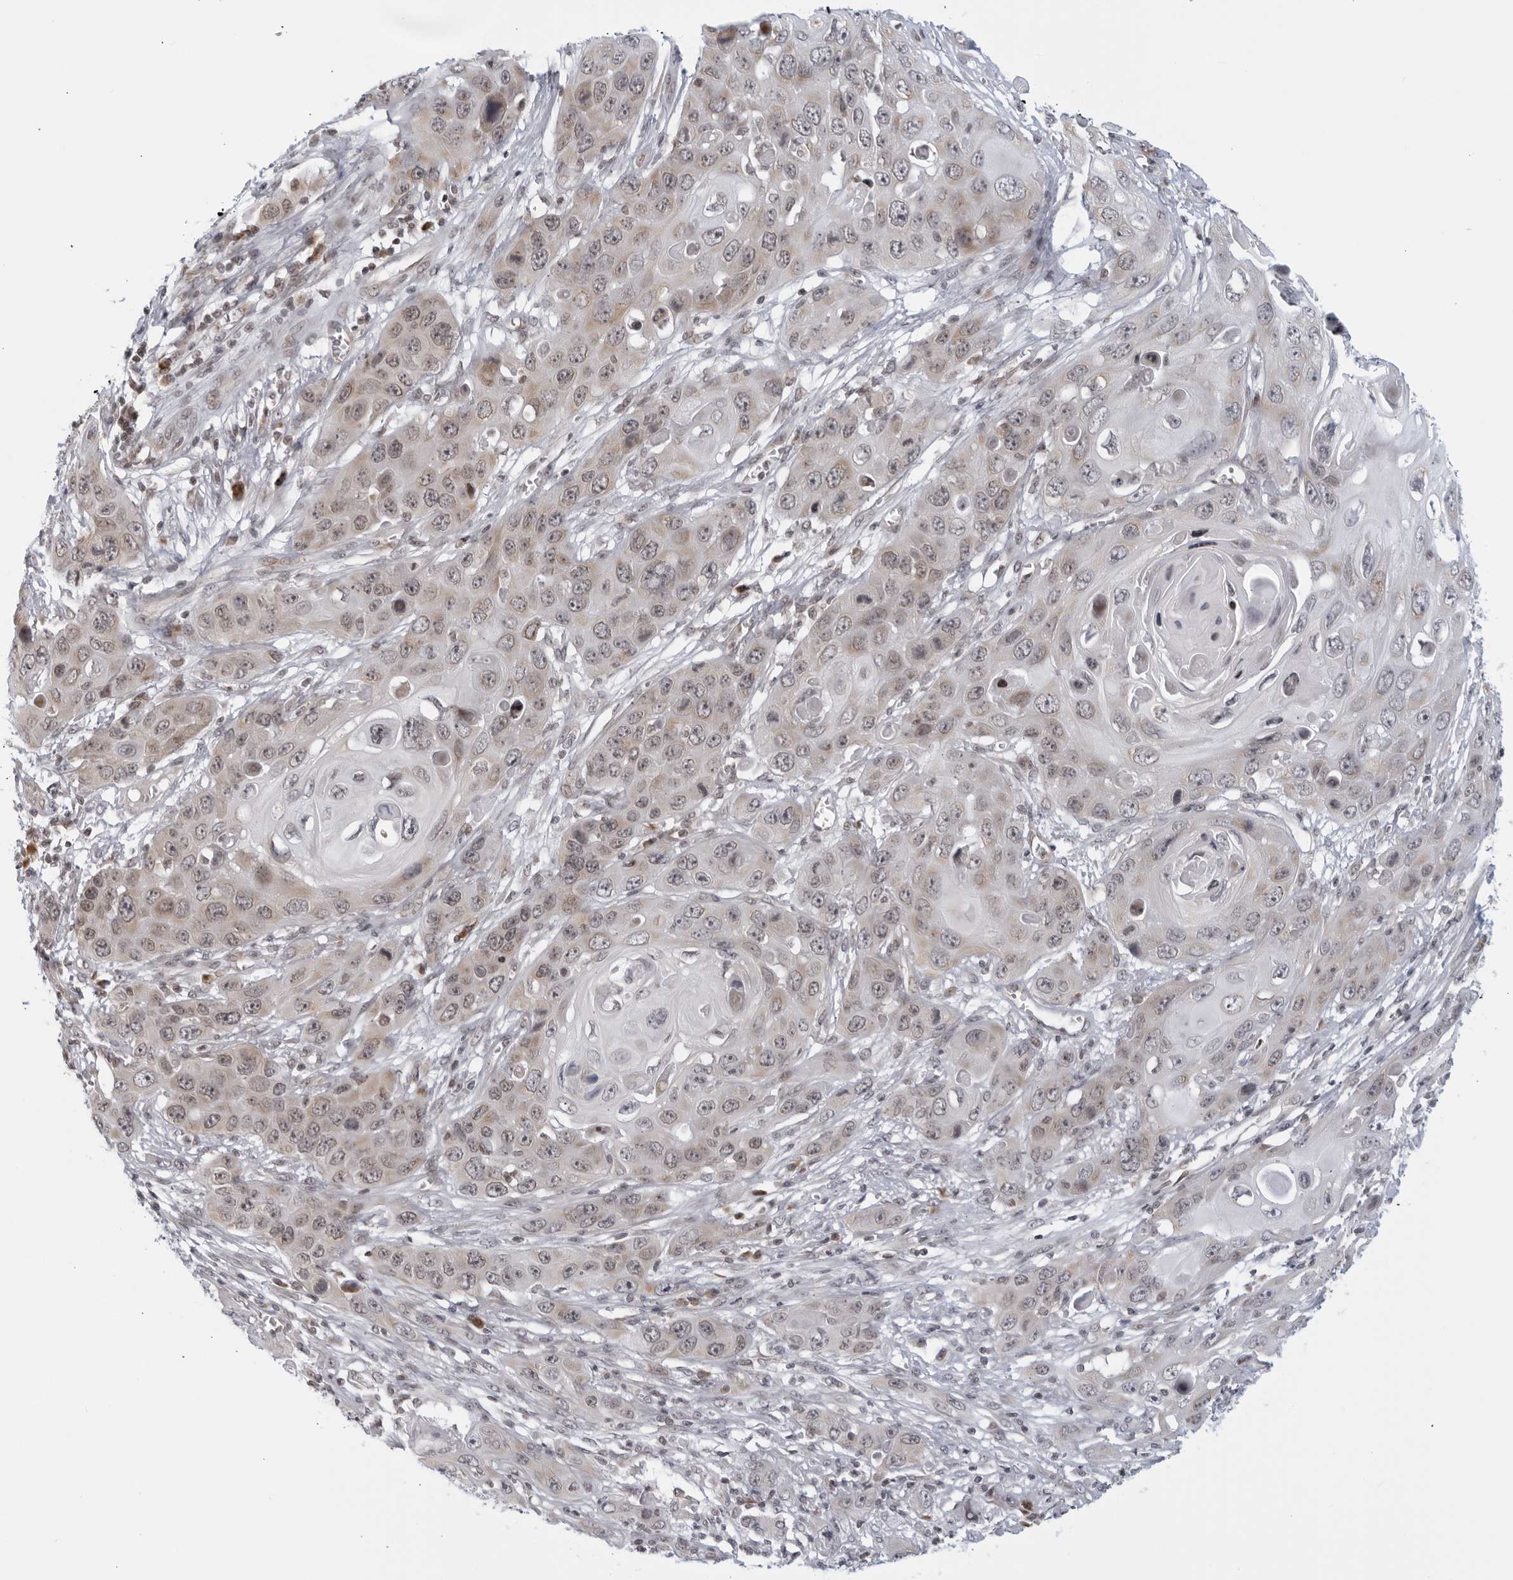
{"staining": {"intensity": "weak", "quantity": "<25%", "location": "cytoplasmic/membranous"}, "tissue": "skin cancer", "cell_type": "Tumor cells", "image_type": "cancer", "snomed": [{"axis": "morphology", "description": "Squamous cell carcinoma, NOS"}, {"axis": "topography", "description": "Skin"}], "caption": "The histopathology image displays no staining of tumor cells in skin cancer (squamous cell carcinoma).", "gene": "RAB11FIP3", "patient": {"sex": "male", "age": 55}}